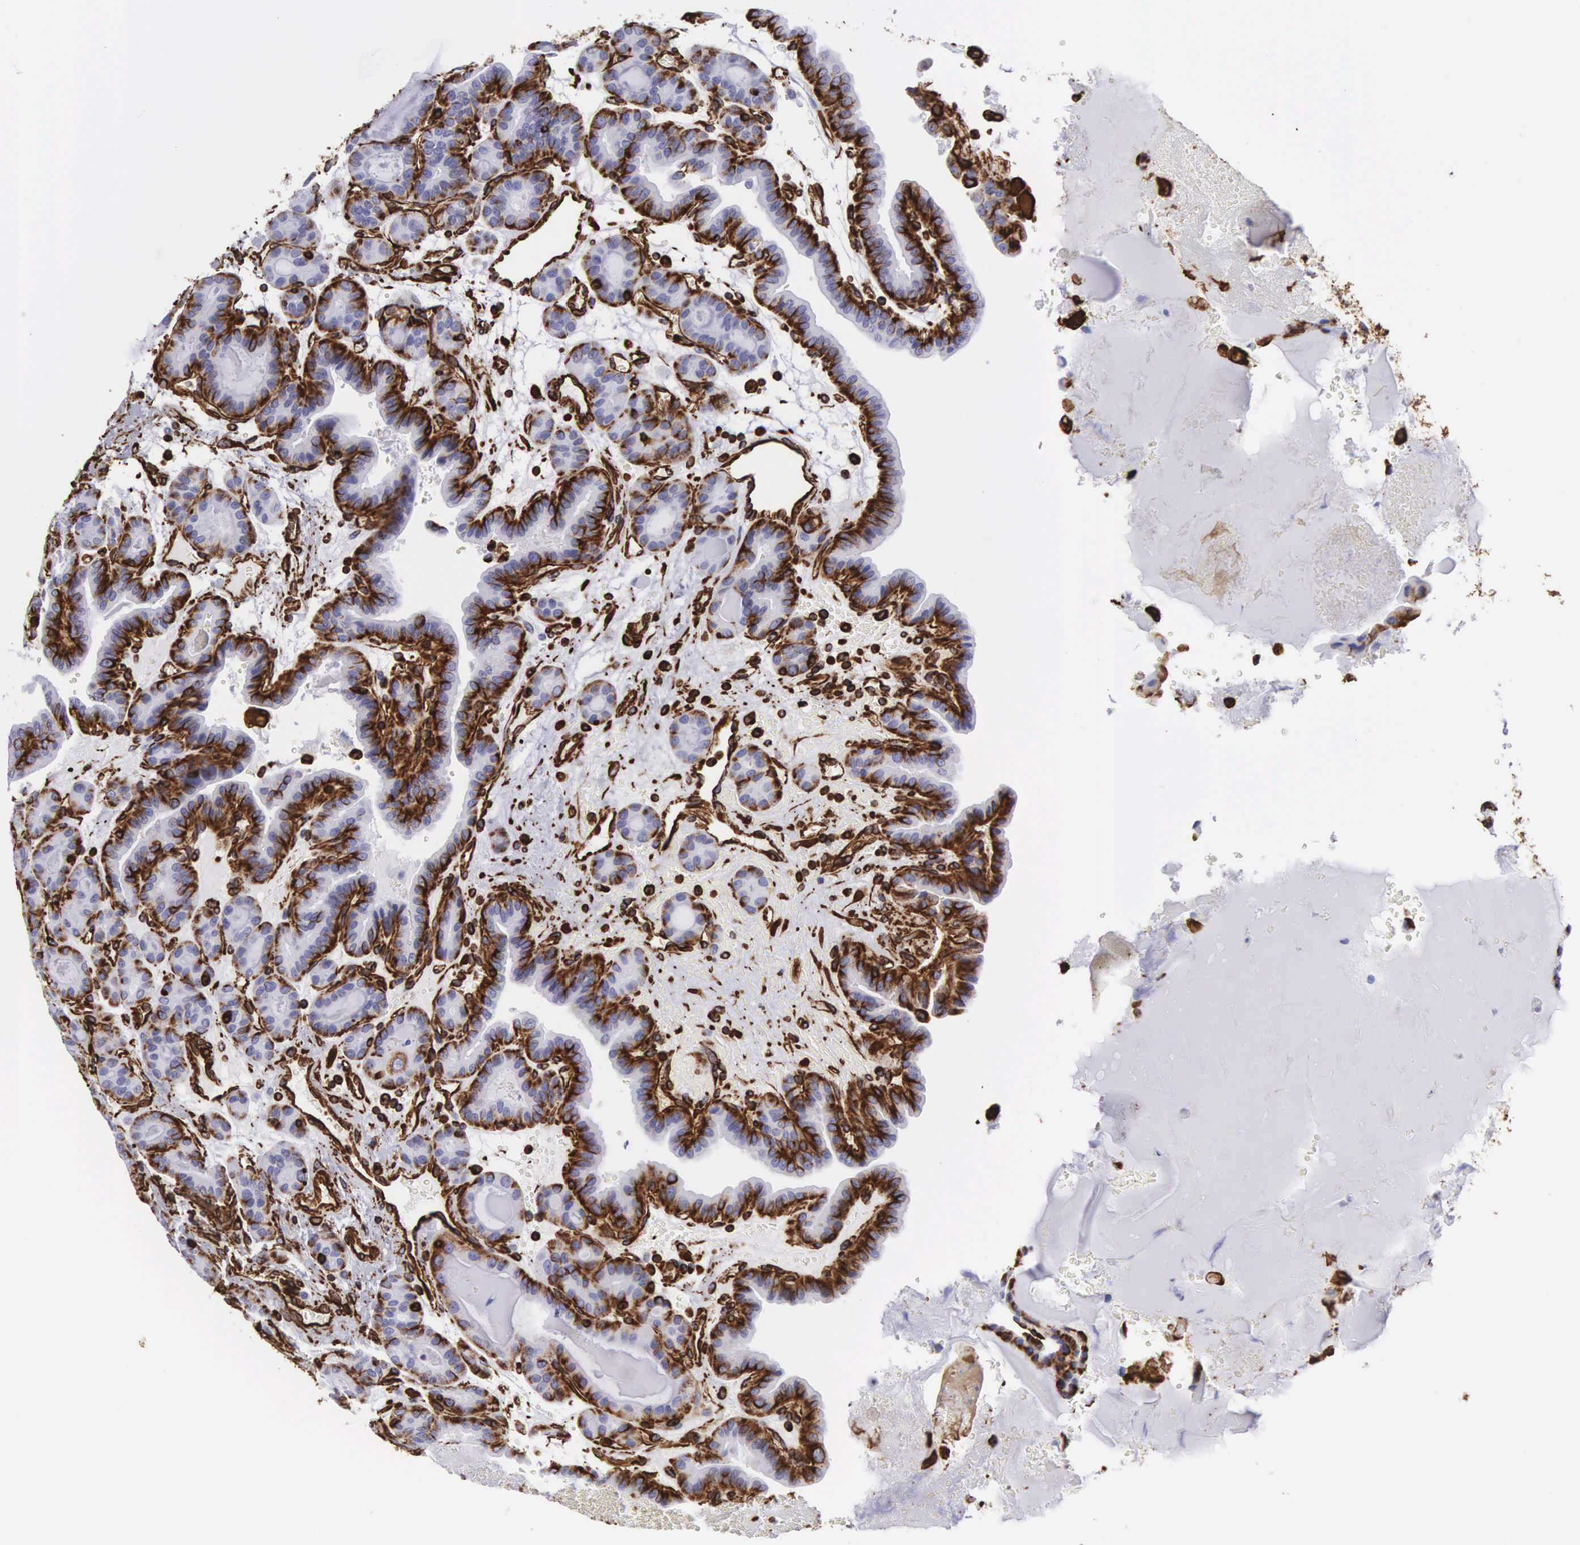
{"staining": {"intensity": "strong", "quantity": ">75%", "location": "cytoplasmic/membranous,nuclear"}, "tissue": "thyroid cancer", "cell_type": "Tumor cells", "image_type": "cancer", "snomed": [{"axis": "morphology", "description": "Papillary adenocarcinoma, NOS"}, {"axis": "topography", "description": "Thyroid gland"}], "caption": "Thyroid cancer stained for a protein demonstrates strong cytoplasmic/membranous and nuclear positivity in tumor cells.", "gene": "VIM", "patient": {"sex": "male", "age": 87}}